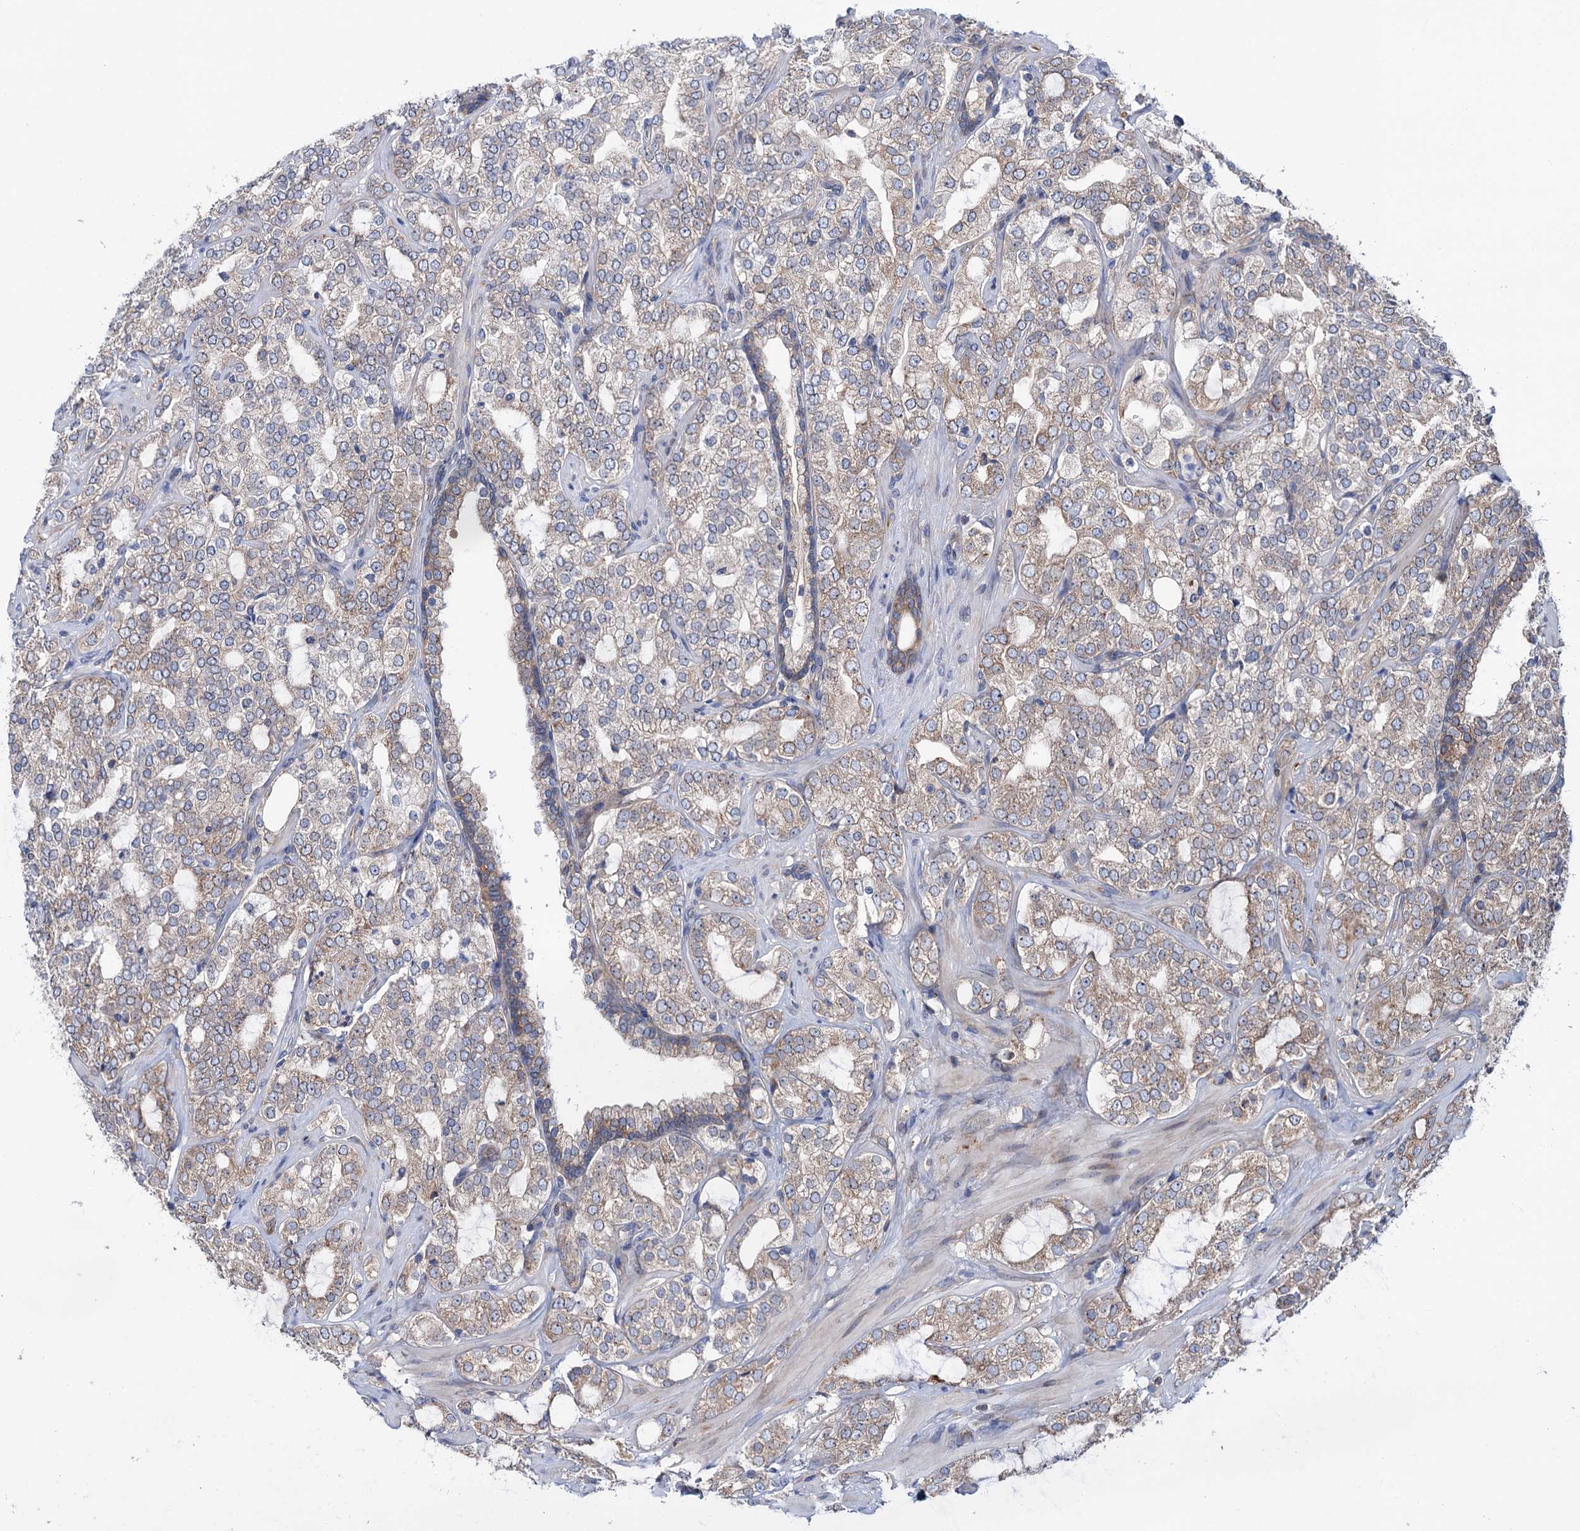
{"staining": {"intensity": "moderate", "quantity": "25%-75%", "location": "cytoplasmic/membranous"}, "tissue": "prostate cancer", "cell_type": "Tumor cells", "image_type": "cancer", "snomed": [{"axis": "morphology", "description": "Adenocarcinoma, High grade"}, {"axis": "topography", "description": "Prostate"}], "caption": "The immunohistochemical stain highlights moderate cytoplasmic/membranous positivity in tumor cells of high-grade adenocarcinoma (prostate) tissue. The staining is performed using DAB (3,3'-diaminobenzidine) brown chromogen to label protein expression. The nuclei are counter-stained blue using hematoxylin.", "gene": "PTDSS2", "patient": {"sex": "male", "age": 64}}